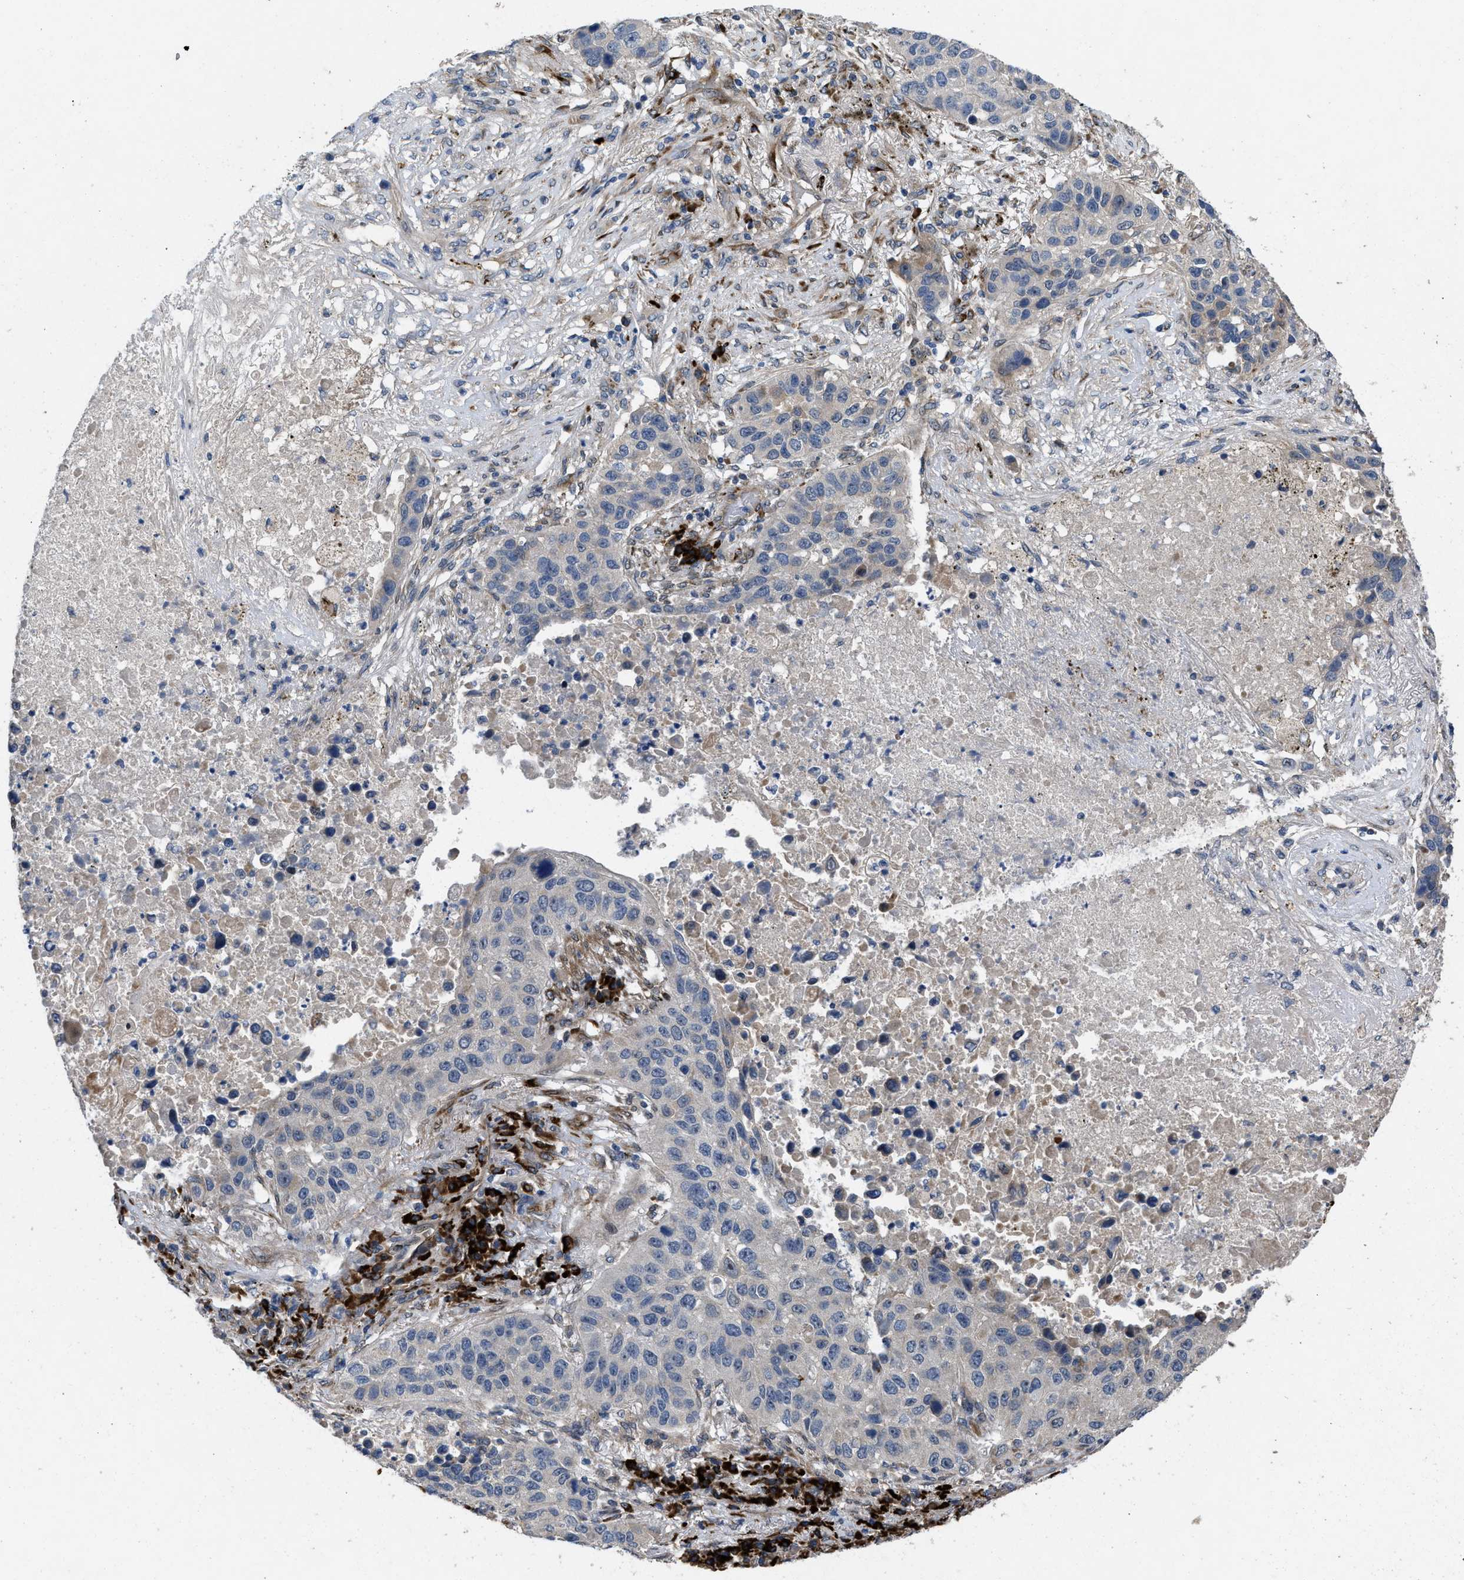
{"staining": {"intensity": "negative", "quantity": "none", "location": "none"}, "tissue": "lung cancer", "cell_type": "Tumor cells", "image_type": "cancer", "snomed": [{"axis": "morphology", "description": "Squamous cell carcinoma, NOS"}, {"axis": "topography", "description": "Lung"}], "caption": "Immunohistochemistry (IHC) image of human lung cancer stained for a protein (brown), which displays no staining in tumor cells. Nuclei are stained in blue.", "gene": "HSPA12B", "patient": {"sex": "male", "age": 57}}